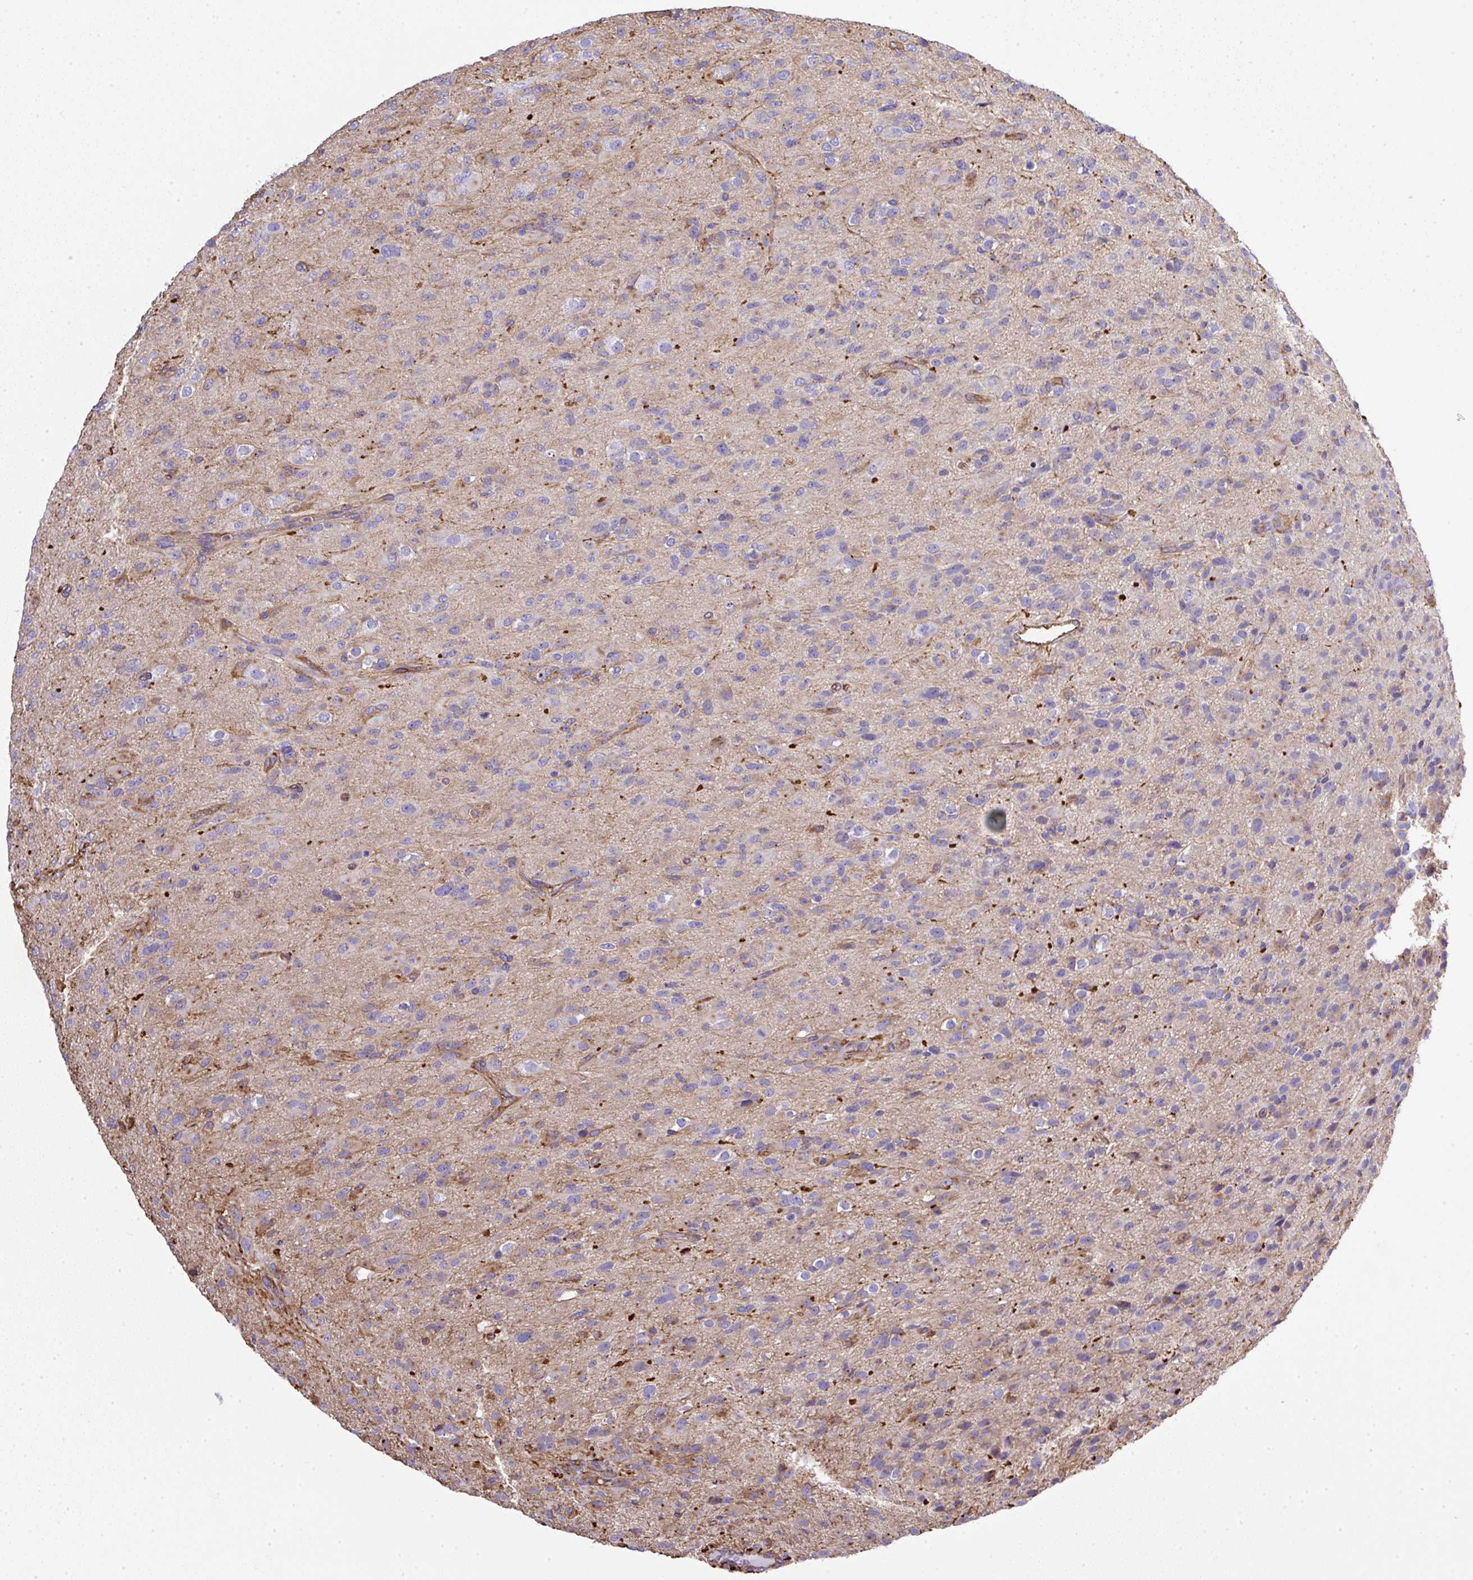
{"staining": {"intensity": "moderate", "quantity": "<25%", "location": "cytoplasmic/membranous"}, "tissue": "glioma", "cell_type": "Tumor cells", "image_type": "cancer", "snomed": [{"axis": "morphology", "description": "Glioma, malignant, Low grade"}, {"axis": "topography", "description": "Brain"}], "caption": "Moderate cytoplasmic/membranous staining is appreciated in approximately <25% of tumor cells in malignant low-grade glioma. The staining was performed using DAB, with brown indicating positive protein expression. Nuclei are stained blue with hematoxylin.", "gene": "MAGEB5", "patient": {"sex": "male", "age": 65}}